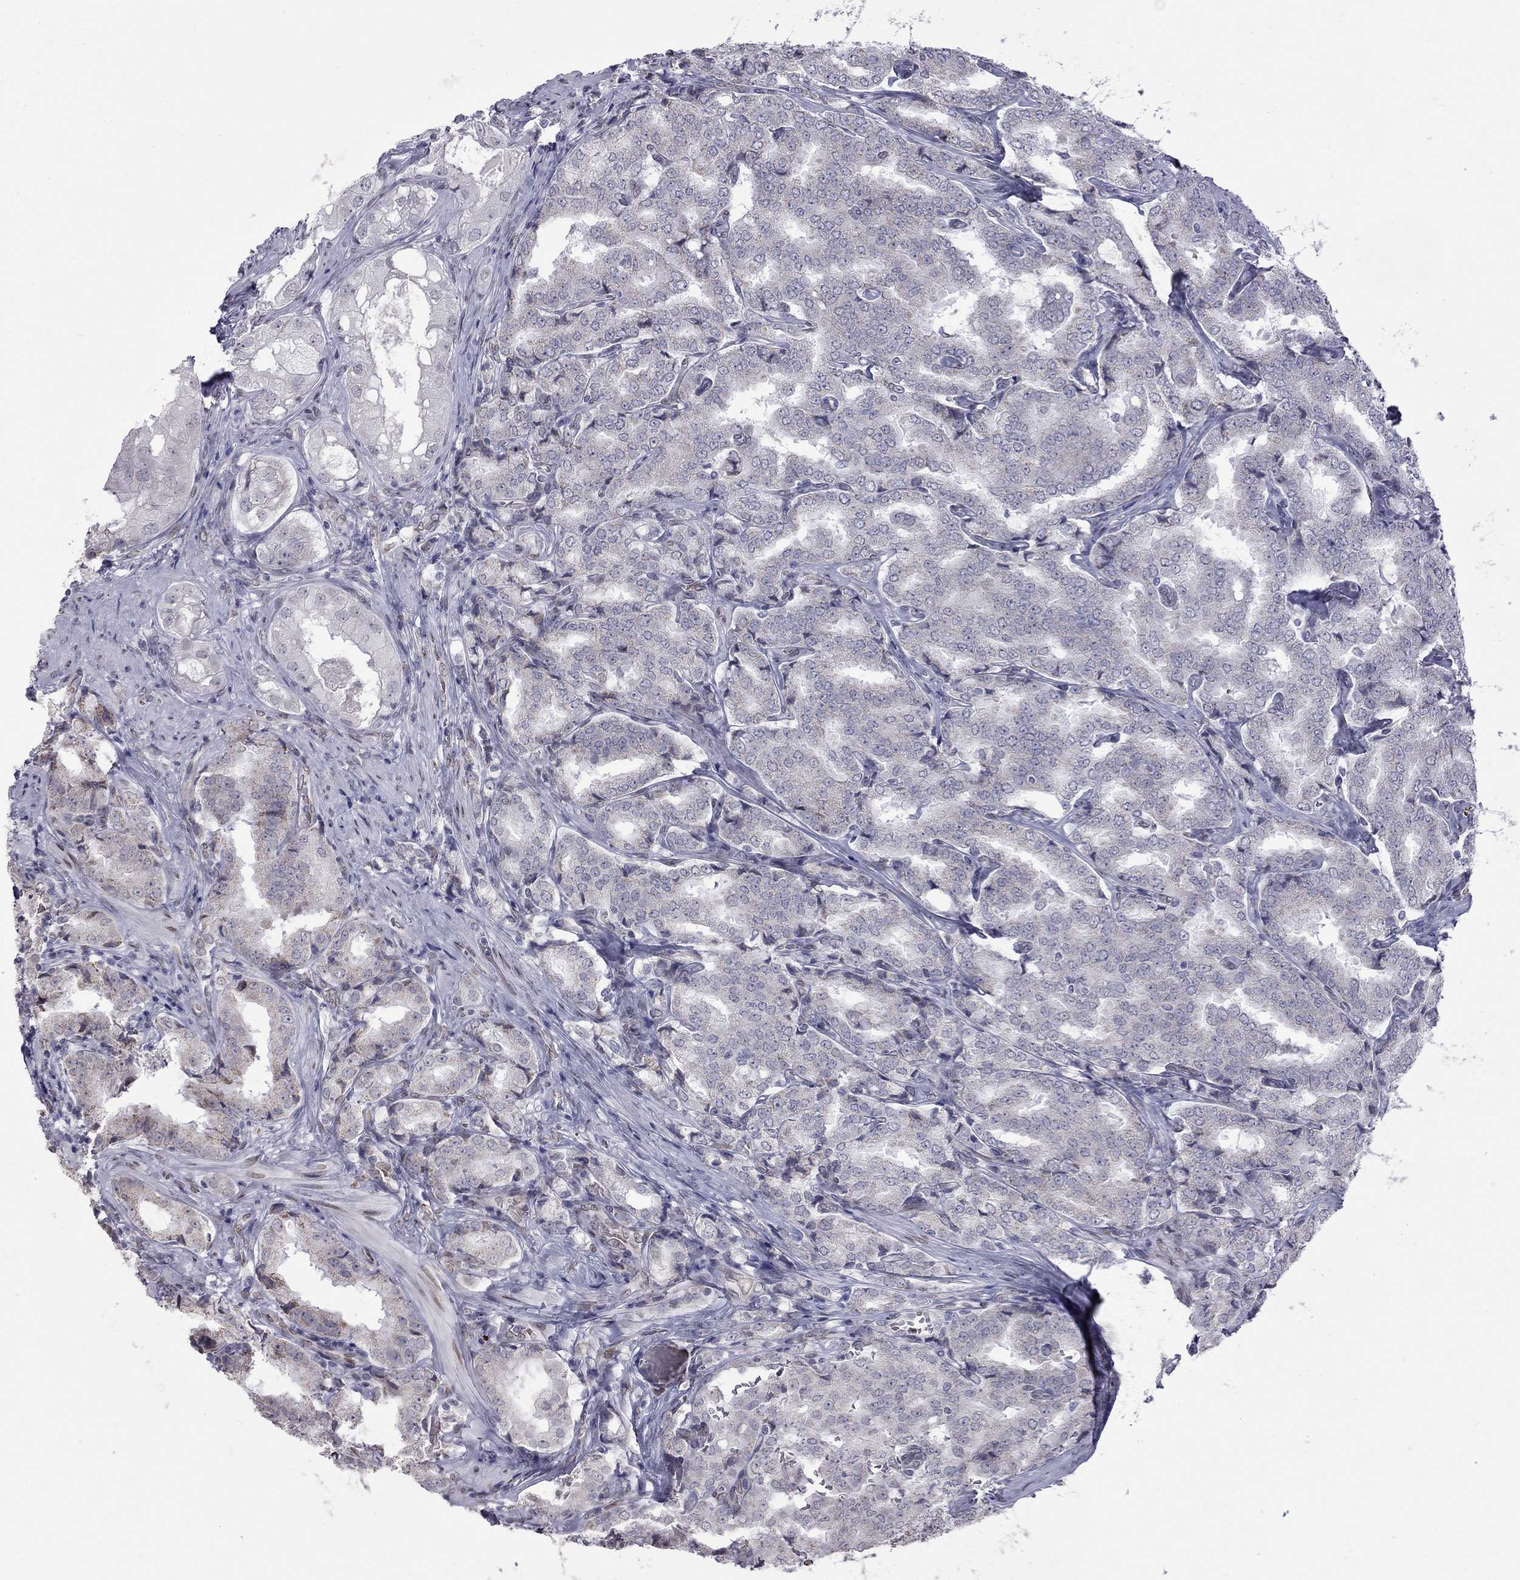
{"staining": {"intensity": "weak", "quantity": "<25%", "location": "cytoplasmic/membranous"}, "tissue": "prostate cancer", "cell_type": "Tumor cells", "image_type": "cancer", "snomed": [{"axis": "morphology", "description": "Adenocarcinoma, NOS"}, {"axis": "topography", "description": "Prostate"}], "caption": "IHC photomicrograph of prostate adenocarcinoma stained for a protein (brown), which exhibits no expression in tumor cells. (Brightfield microscopy of DAB immunohistochemistry (IHC) at high magnification).", "gene": "CLTCL1", "patient": {"sex": "male", "age": 65}}